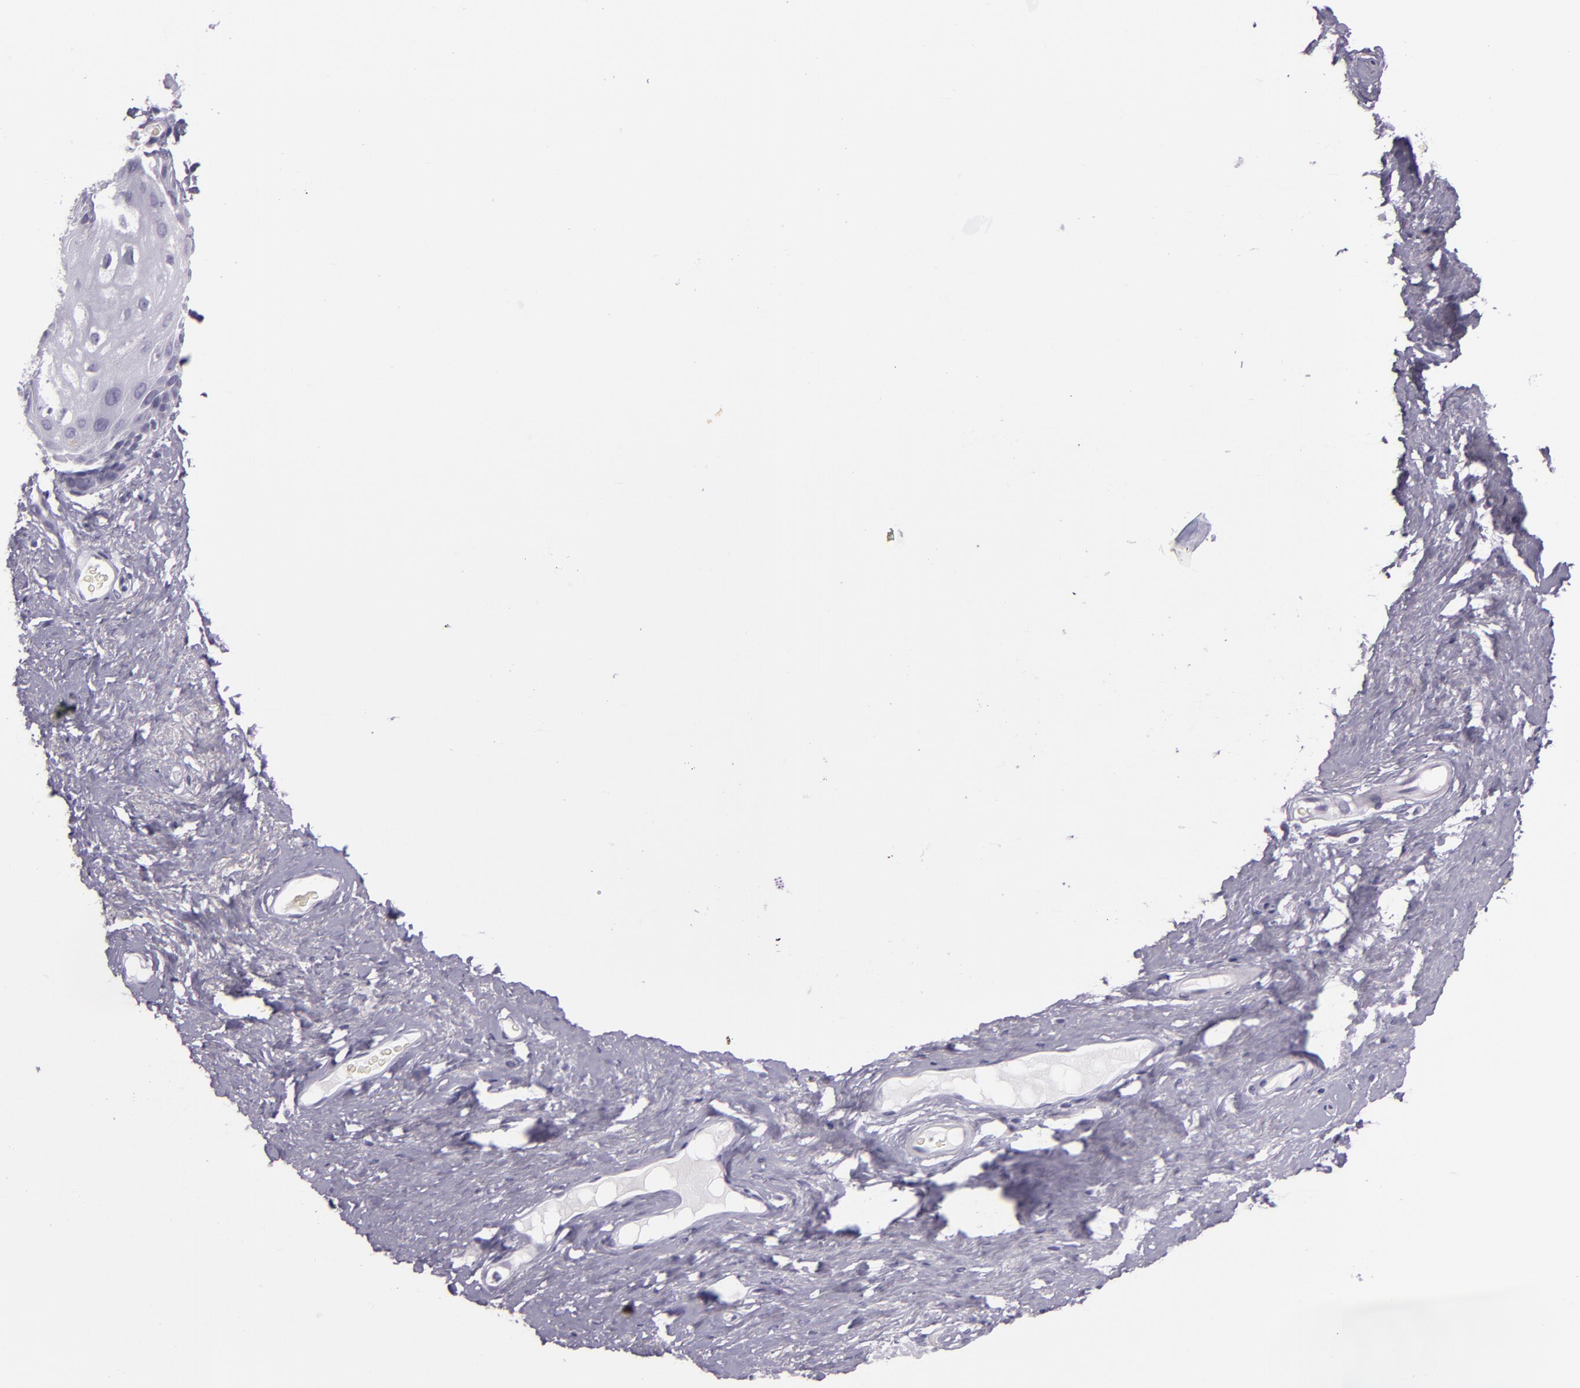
{"staining": {"intensity": "negative", "quantity": "none", "location": "none"}, "tissue": "vagina", "cell_type": "Squamous epithelial cells", "image_type": "normal", "snomed": [{"axis": "morphology", "description": "Normal tissue, NOS"}, {"axis": "topography", "description": "Vagina"}], "caption": "The histopathology image demonstrates no significant positivity in squamous epithelial cells of vagina. (DAB (3,3'-diaminobenzidine) IHC with hematoxylin counter stain).", "gene": "INA", "patient": {"sex": "female", "age": 61}}